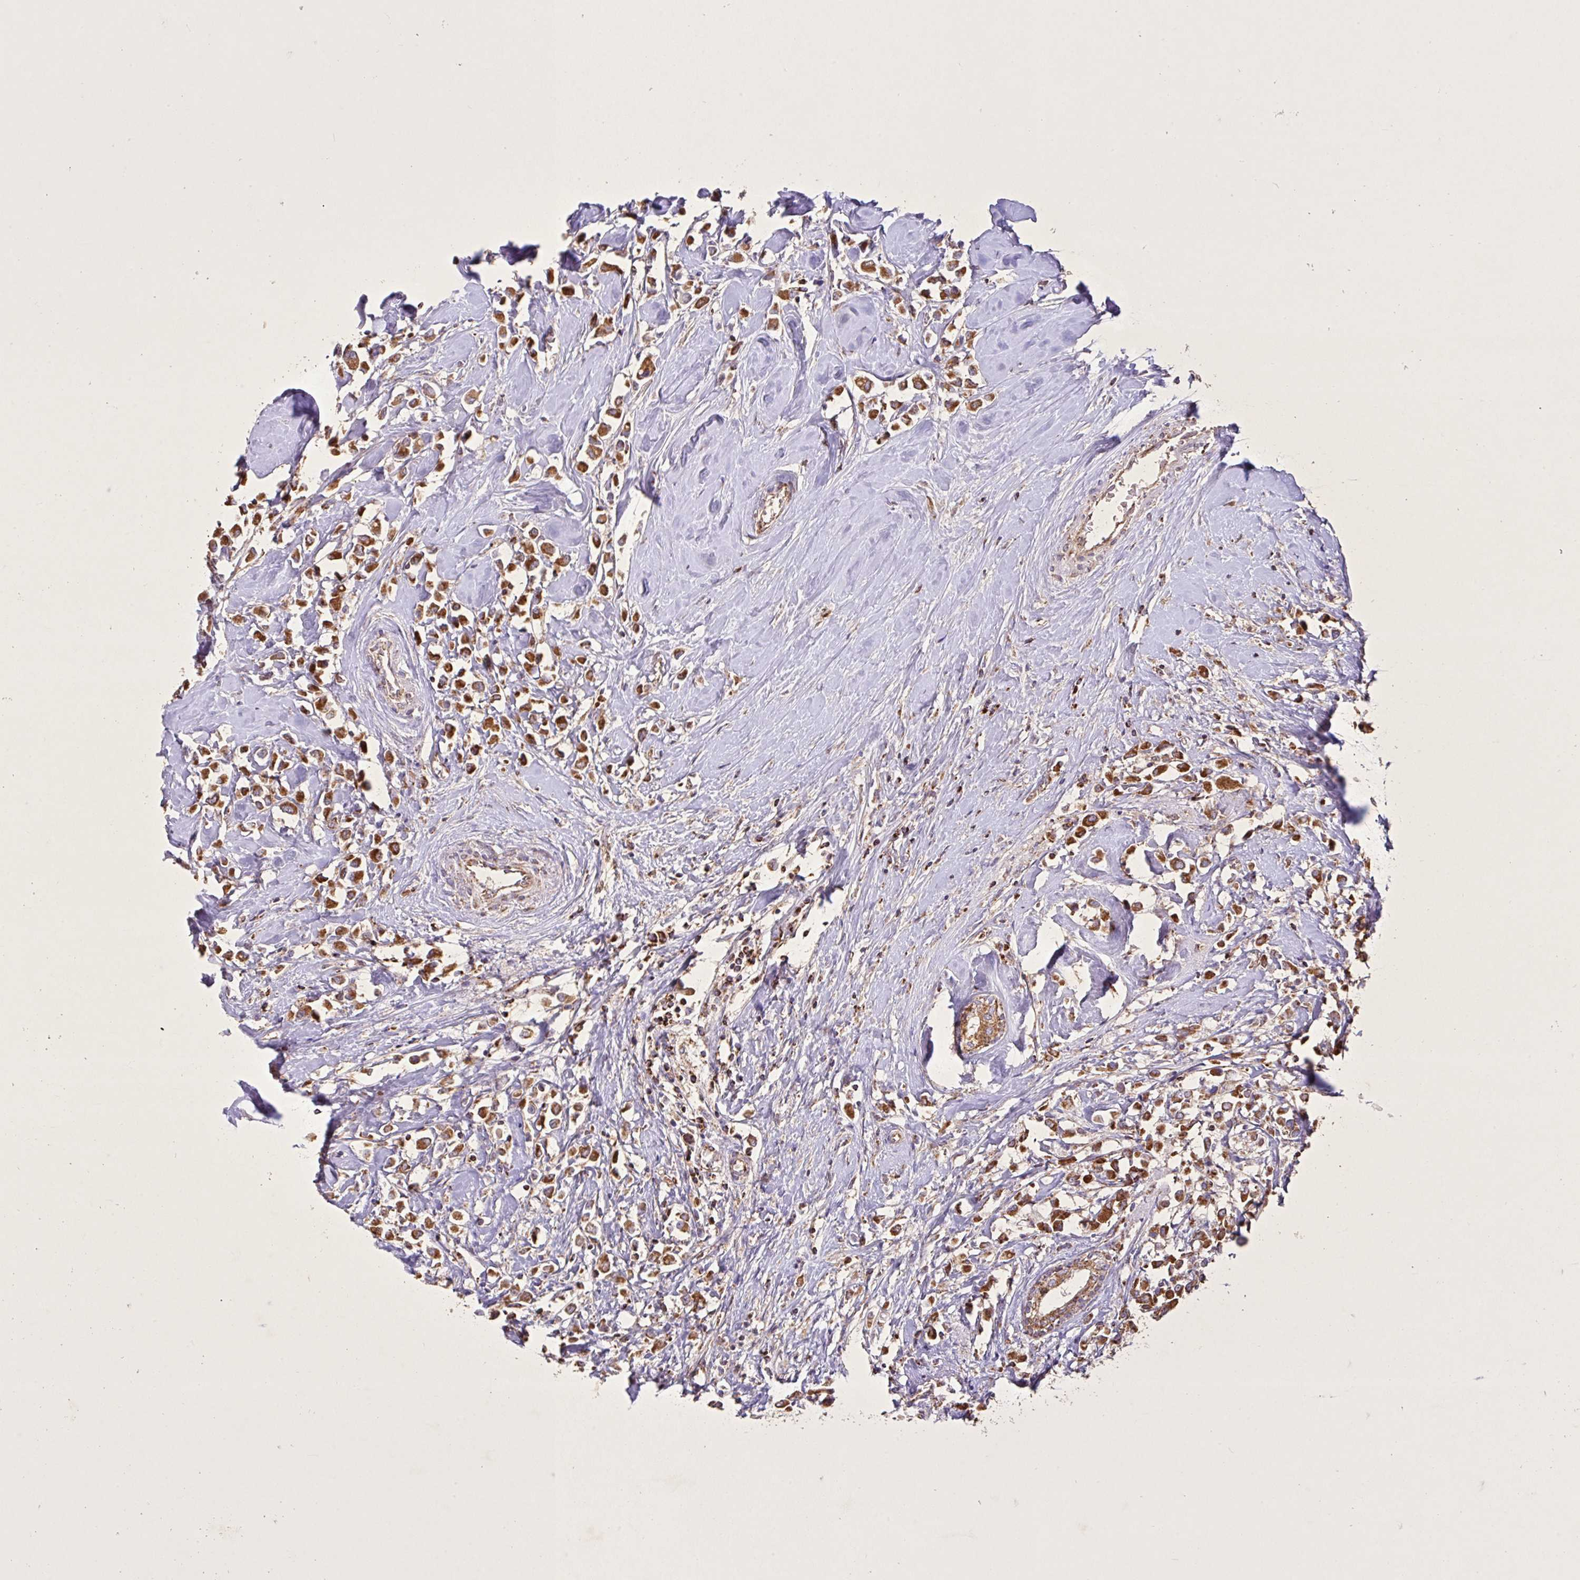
{"staining": {"intensity": "strong", "quantity": ">75%", "location": "cytoplasmic/membranous"}, "tissue": "breast cancer", "cell_type": "Tumor cells", "image_type": "cancer", "snomed": [{"axis": "morphology", "description": "Duct carcinoma"}, {"axis": "topography", "description": "Breast"}], "caption": "Breast cancer (invasive ductal carcinoma) stained with a brown dye exhibits strong cytoplasmic/membranous positive expression in about >75% of tumor cells.", "gene": "AGK", "patient": {"sex": "female", "age": 61}}